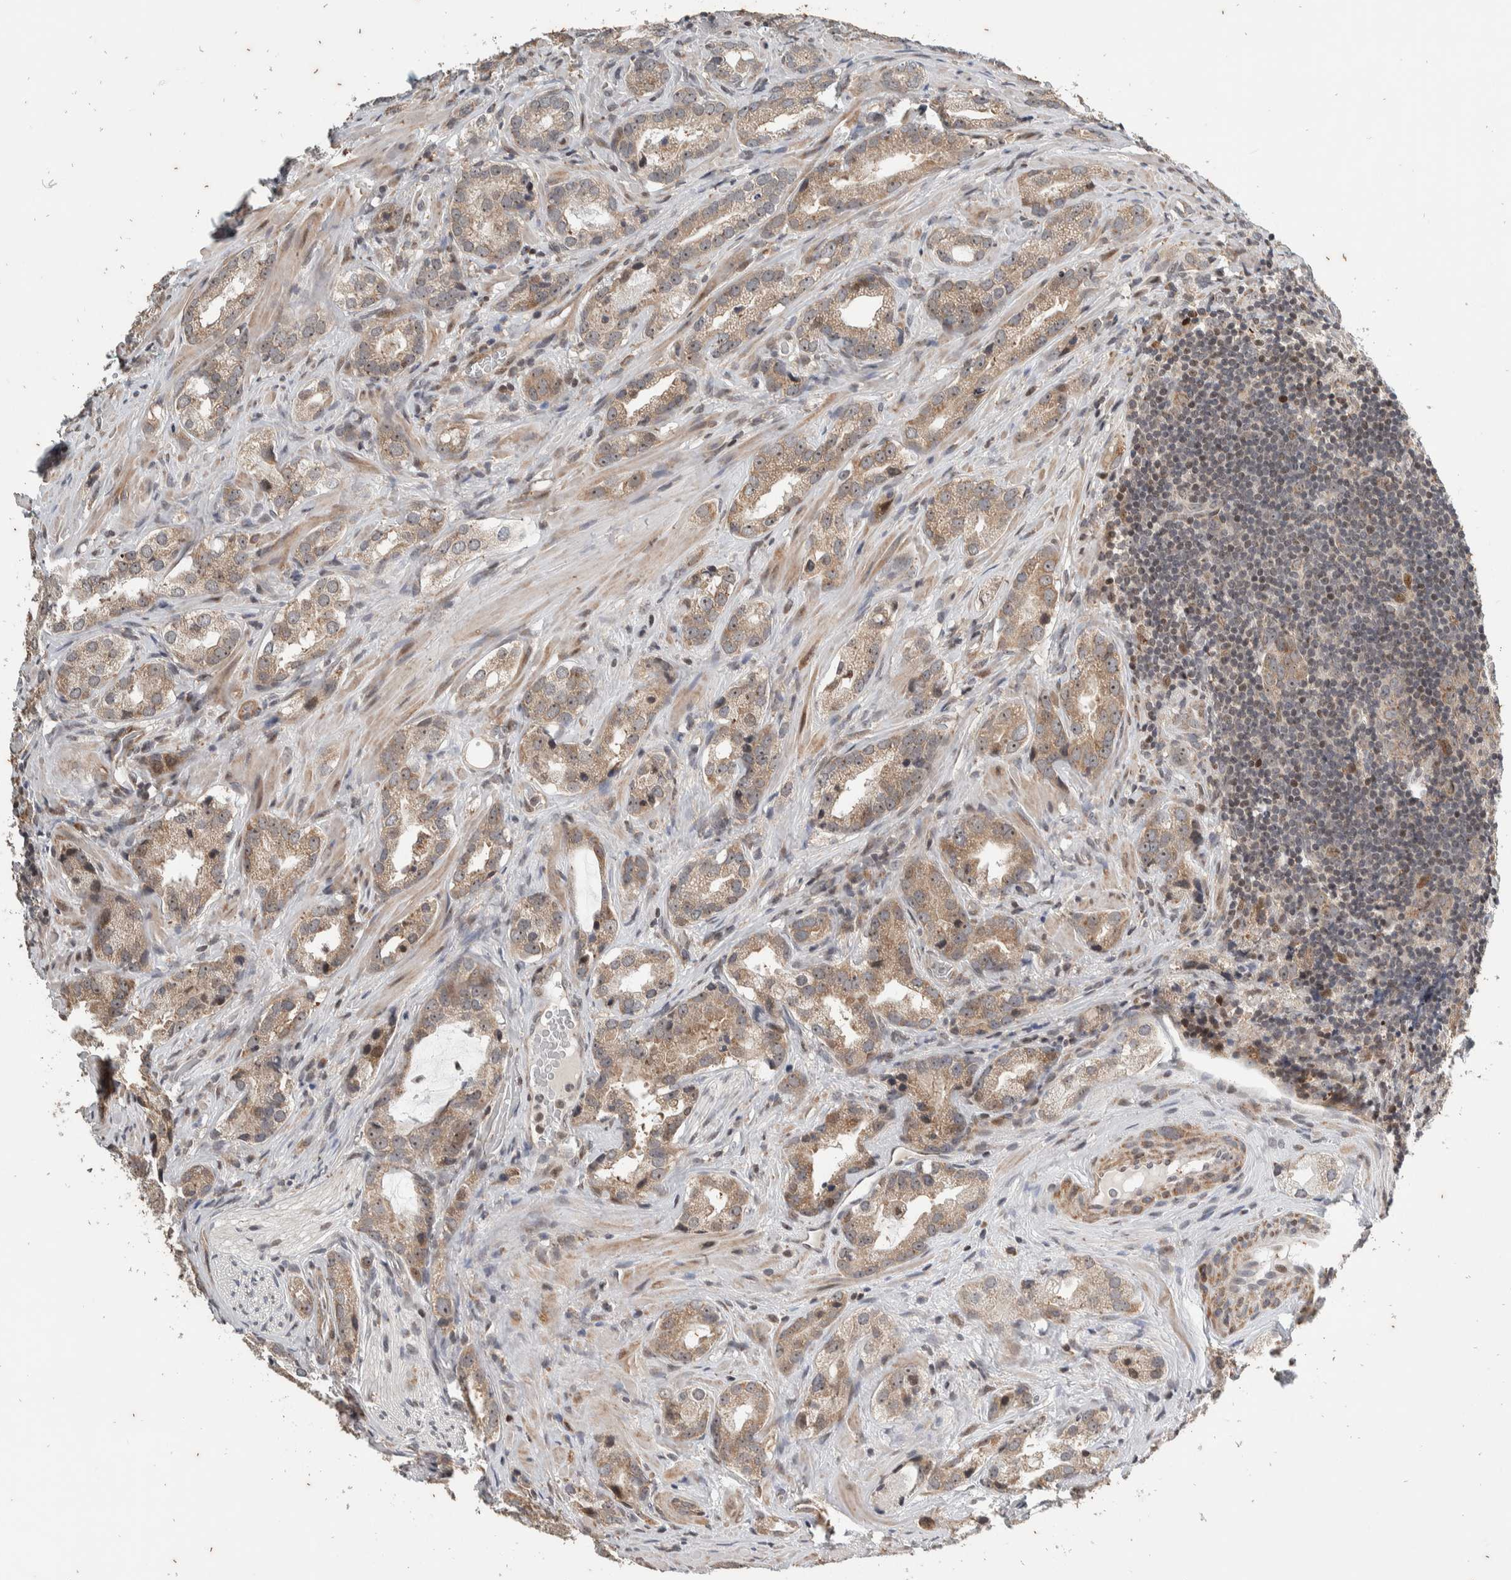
{"staining": {"intensity": "weak", "quantity": ">75%", "location": "cytoplasmic/membranous"}, "tissue": "prostate cancer", "cell_type": "Tumor cells", "image_type": "cancer", "snomed": [{"axis": "morphology", "description": "Adenocarcinoma, High grade"}, {"axis": "topography", "description": "Prostate"}], "caption": "Human prostate cancer (adenocarcinoma (high-grade)) stained with a brown dye demonstrates weak cytoplasmic/membranous positive staining in about >75% of tumor cells.", "gene": "ATXN7L1", "patient": {"sex": "male", "age": 63}}